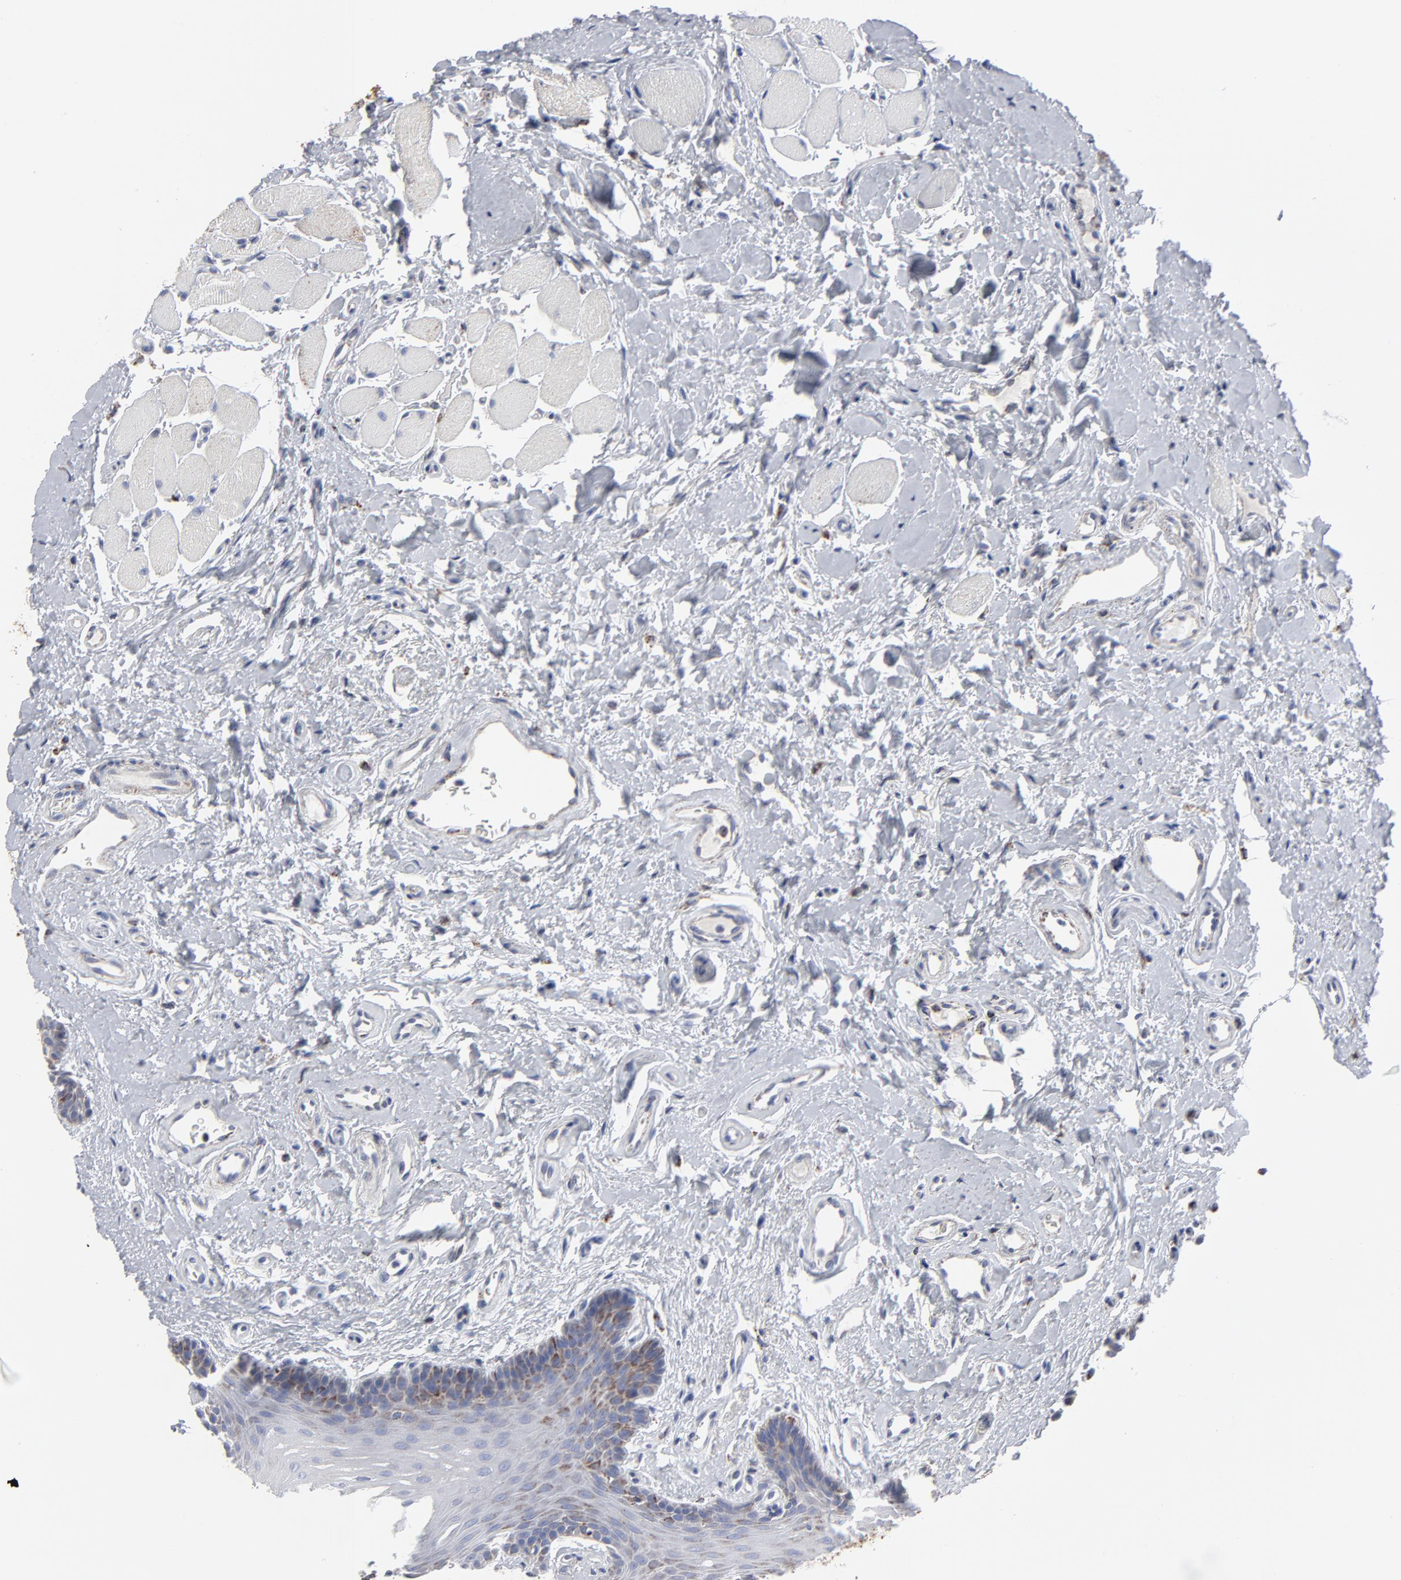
{"staining": {"intensity": "moderate", "quantity": "<25%", "location": "cytoplasmic/membranous"}, "tissue": "oral mucosa", "cell_type": "Squamous epithelial cells", "image_type": "normal", "snomed": [{"axis": "morphology", "description": "Normal tissue, NOS"}, {"axis": "topography", "description": "Oral tissue"}], "caption": "Brown immunohistochemical staining in benign oral mucosa displays moderate cytoplasmic/membranous expression in approximately <25% of squamous epithelial cells. (IHC, brightfield microscopy, high magnification).", "gene": "TXNRD2", "patient": {"sex": "male", "age": 62}}